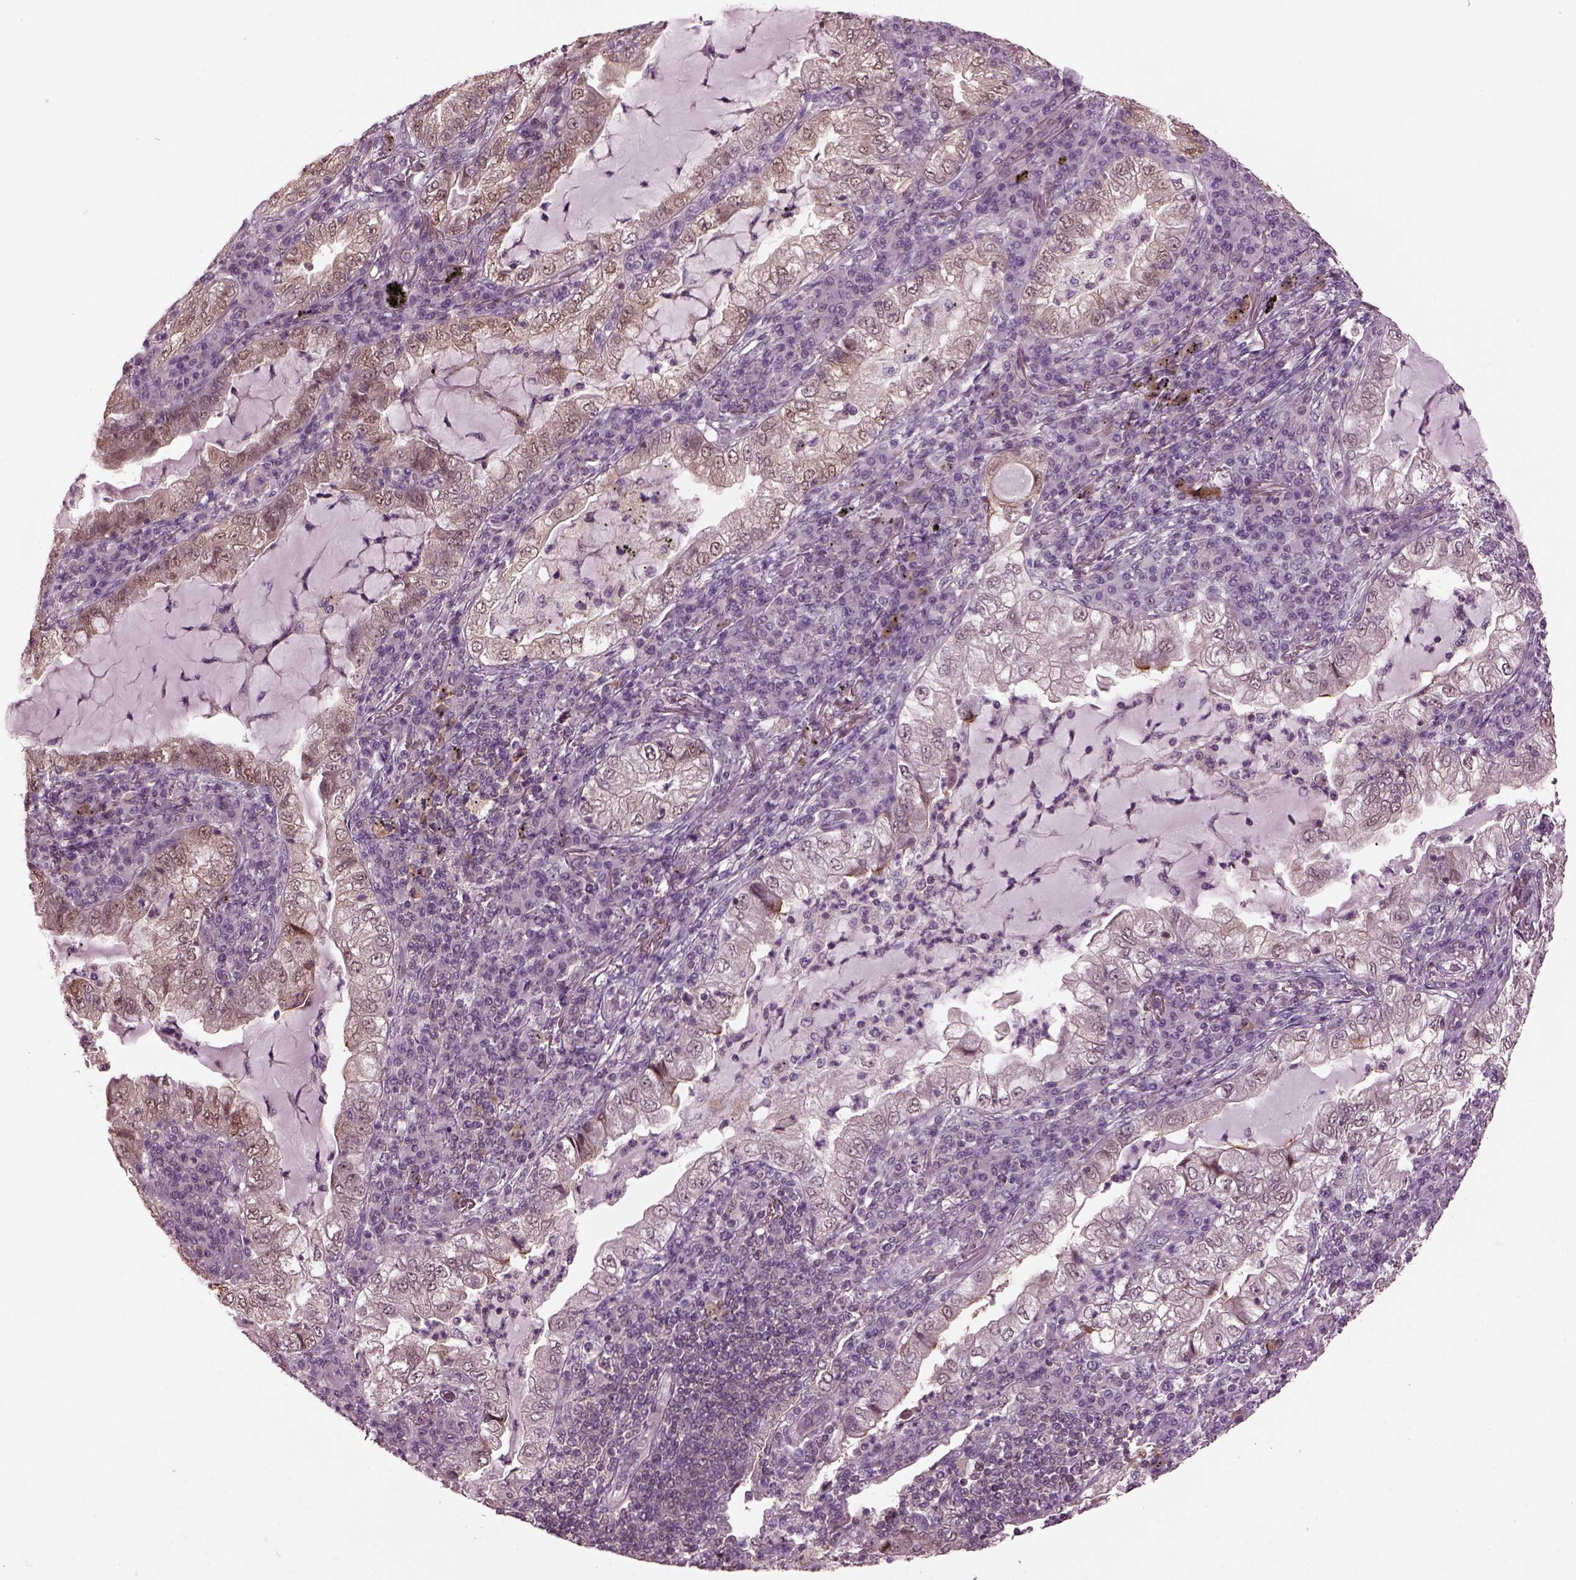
{"staining": {"intensity": "moderate", "quantity": ">75%", "location": "cytoplasmic/membranous"}, "tissue": "lung cancer", "cell_type": "Tumor cells", "image_type": "cancer", "snomed": [{"axis": "morphology", "description": "Adenocarcinoma, NOS"}, {"axis": "topography", "description": "Lung"}], "caption": "This micrograph exhibits lung adenocarcinoma stained with immunohistochemistry to label a protein in brown. The cytoplasmic/membranous of tumor cells show moderate positivity for the protein. Nuclei are counter-stained blue.", "gene": "SRI", "patient": {"sex": "female", "age": 73}}